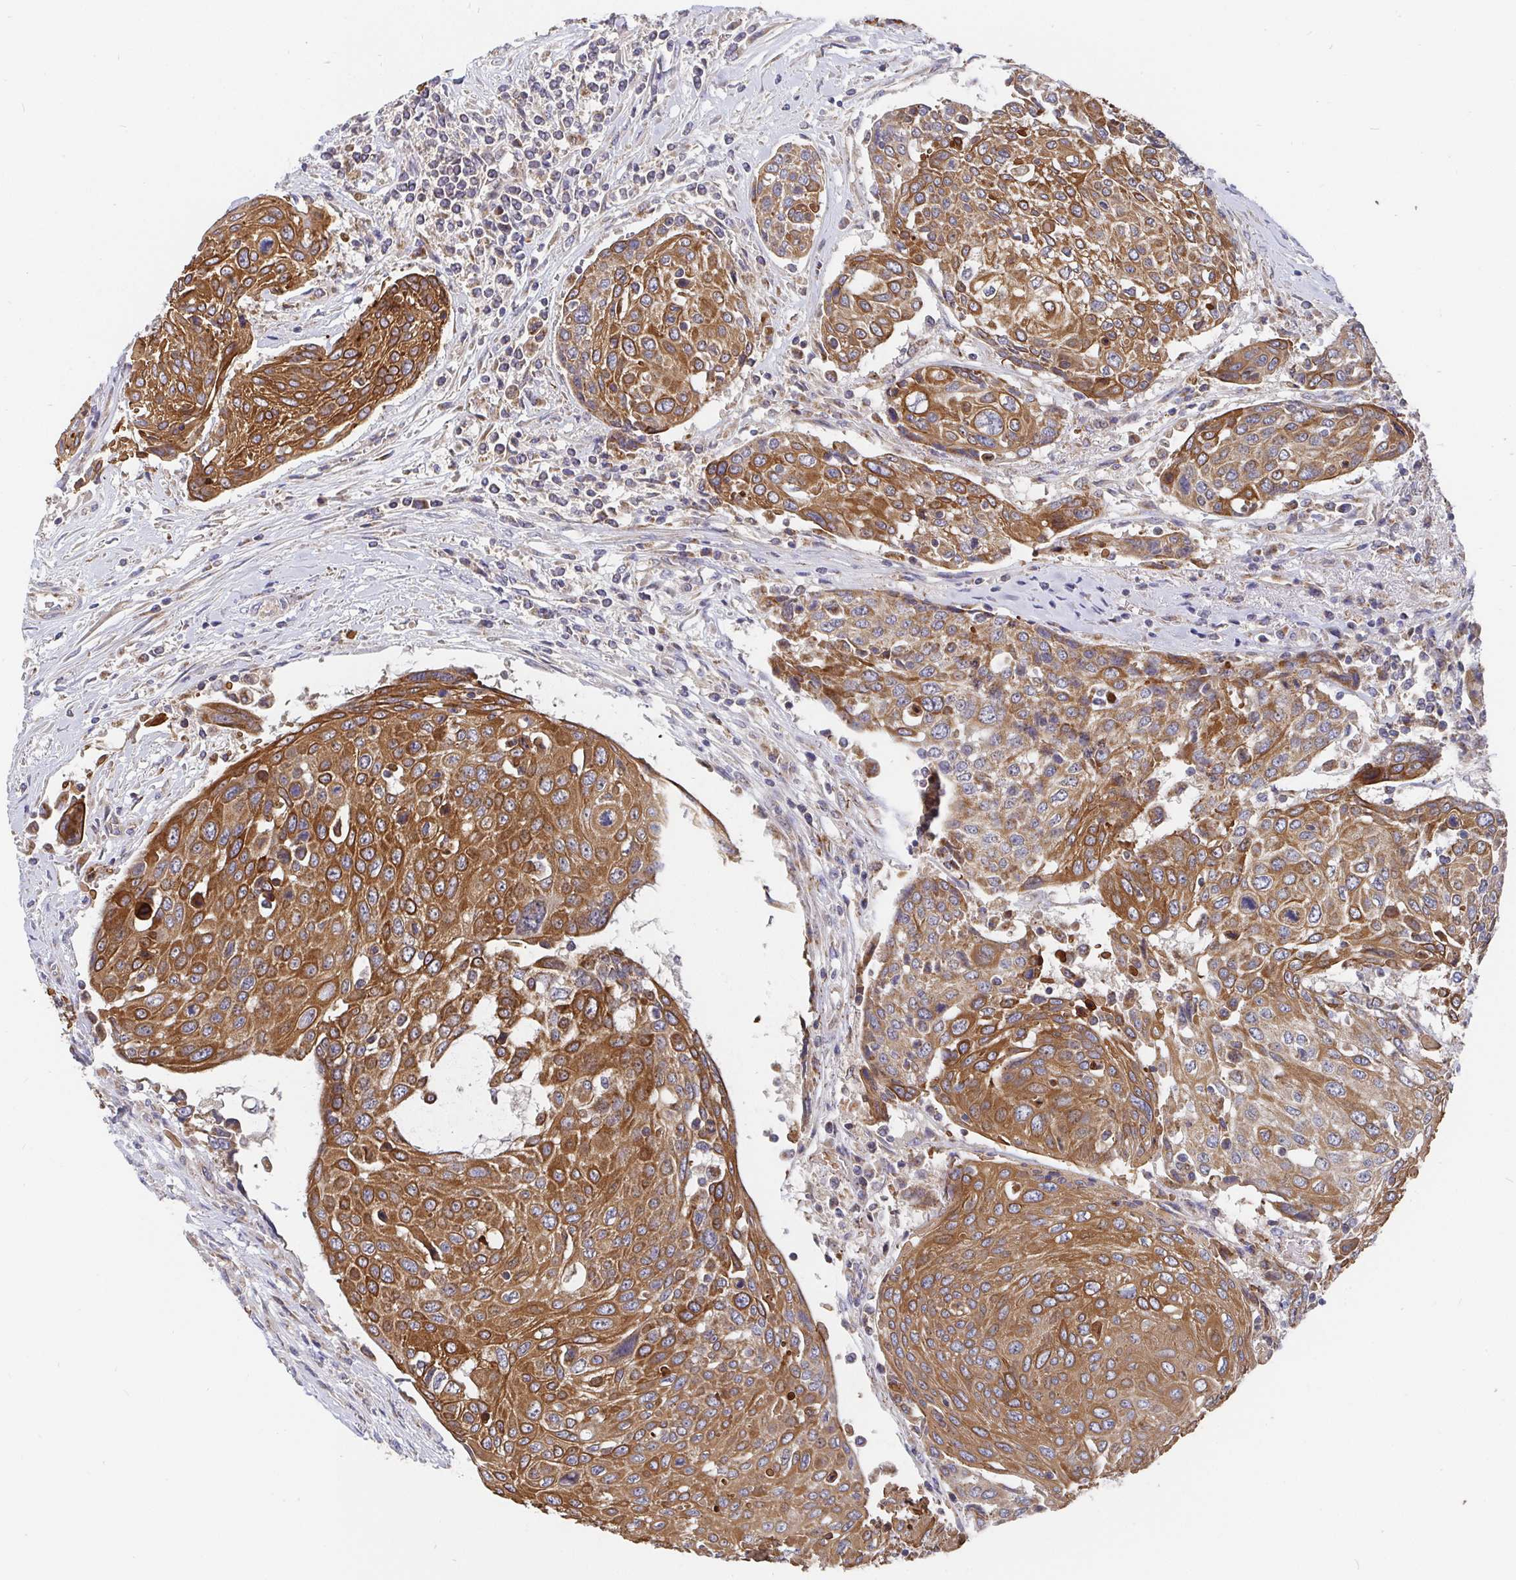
{"staining": {"intensity": "strong", "quantity": ">75%", "location": "cytoplasmic/membranous"}, "tissue": "urothelial cancer", "cell_type": "Tumor cells", "image_type": "cancer", "snomed": [{"axis": "morphology", "description": "Urothelial carcinoma, High grade"}, {"axis": "topography", "description": "Urinary bladder"}], "caption": "Immunohistochemical staining of human high-grade urothelial carcinoma displays high levels of strong cytoplasmic/membranous positivity in about >75% of tumor cells.", "gene": "PDF", "patient": {"sex": "female", "age": 70}}